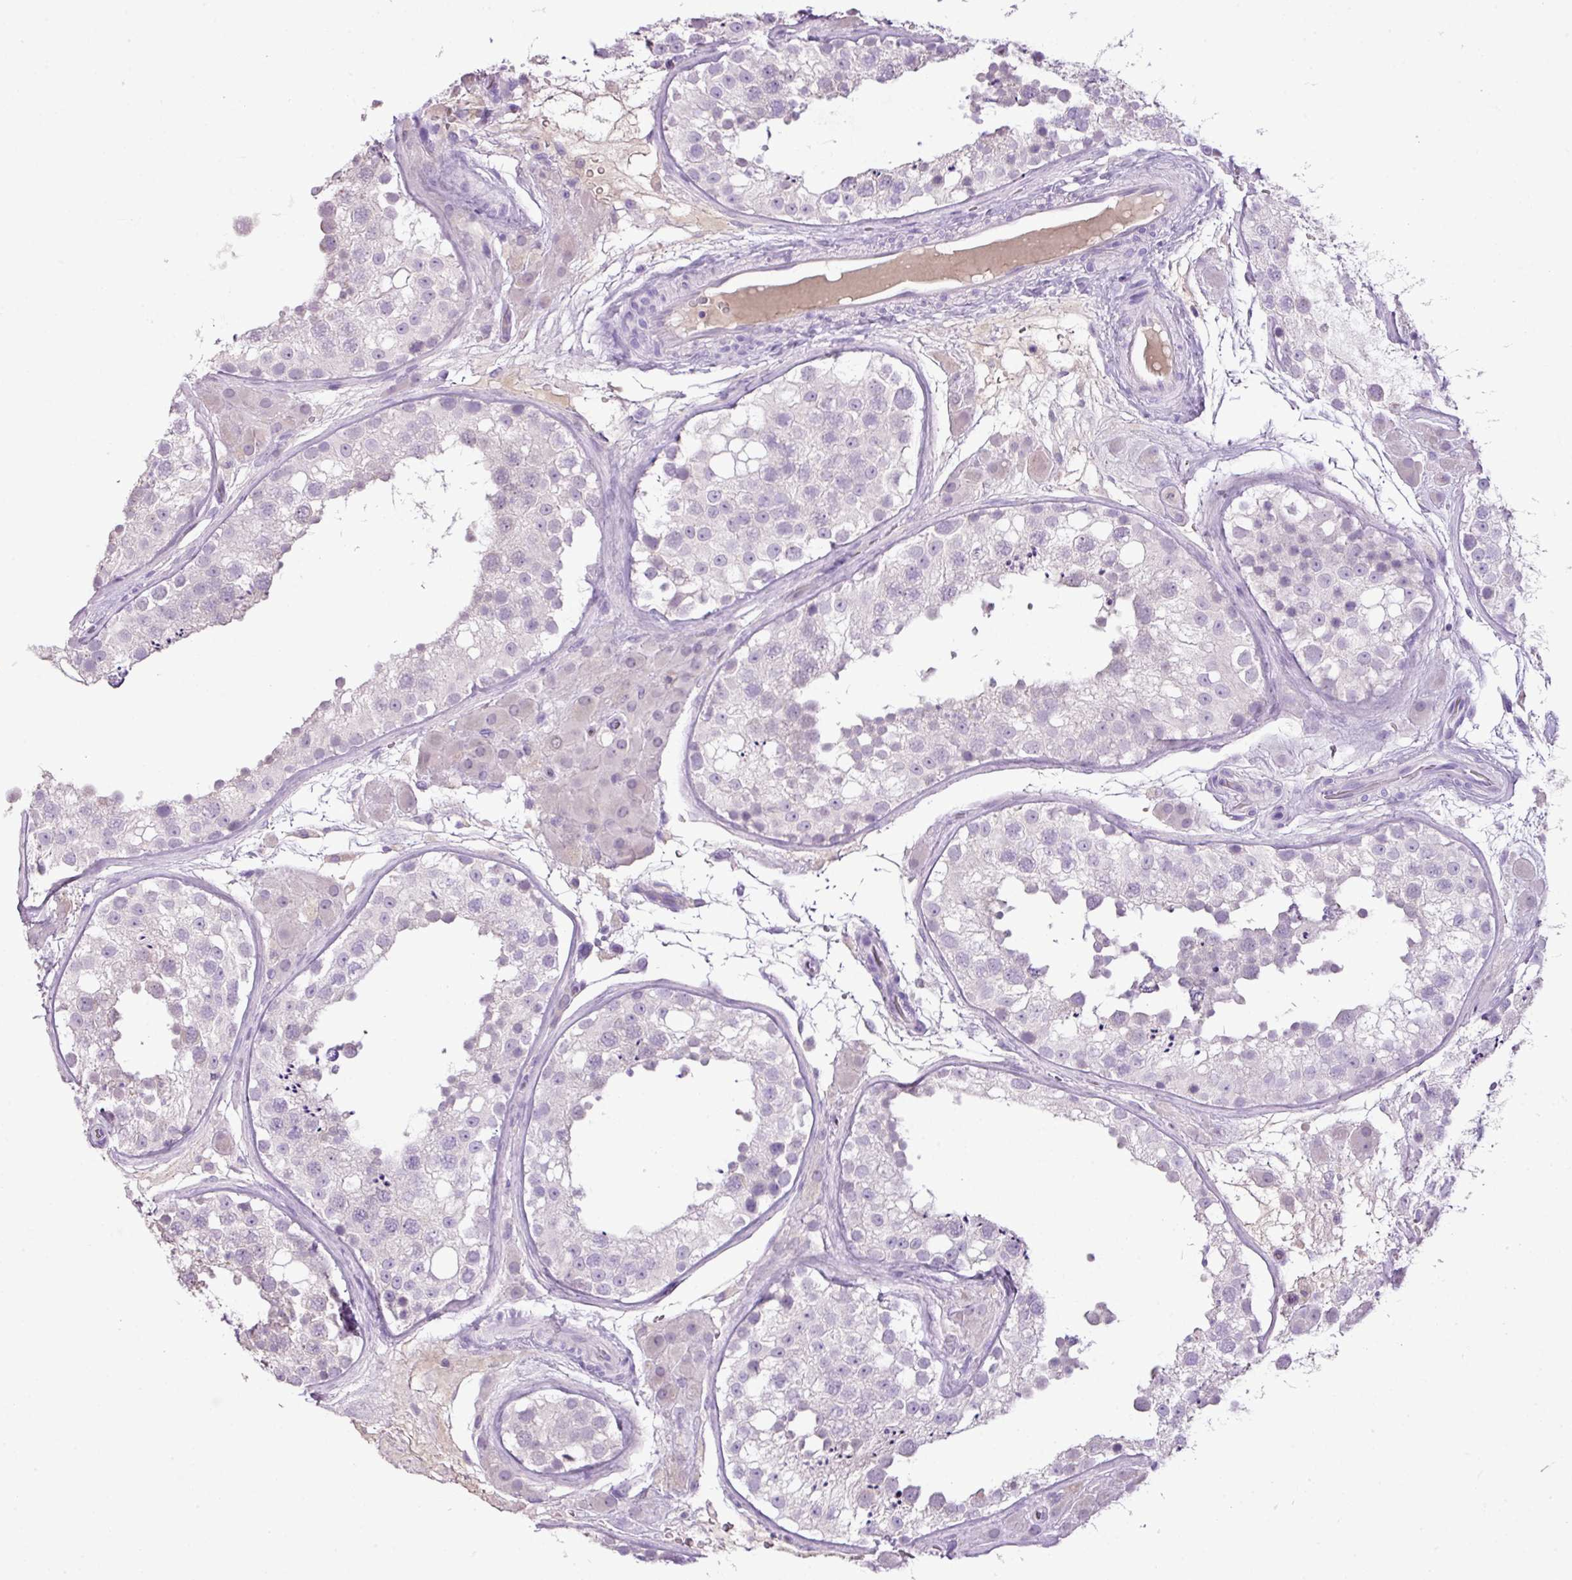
{"staining": {"intensity": "negative", "quantity": "none", "location": "none"}, "tissue": "testis", "cell_type": "Cells in seminiferous ducts", "image_type": "normal", "snomed": [{"axis": "morphology", "description": "Normal tissue, NOS"}, {"axis": "topography", "description": "Testis"}], "caption": "This is an IHC photomicrograph of normal human testis. There is no staining in cells in seminiferous ducts.", "gene": "HTR3E", "patient": {"sex": "male", "age": 26}}